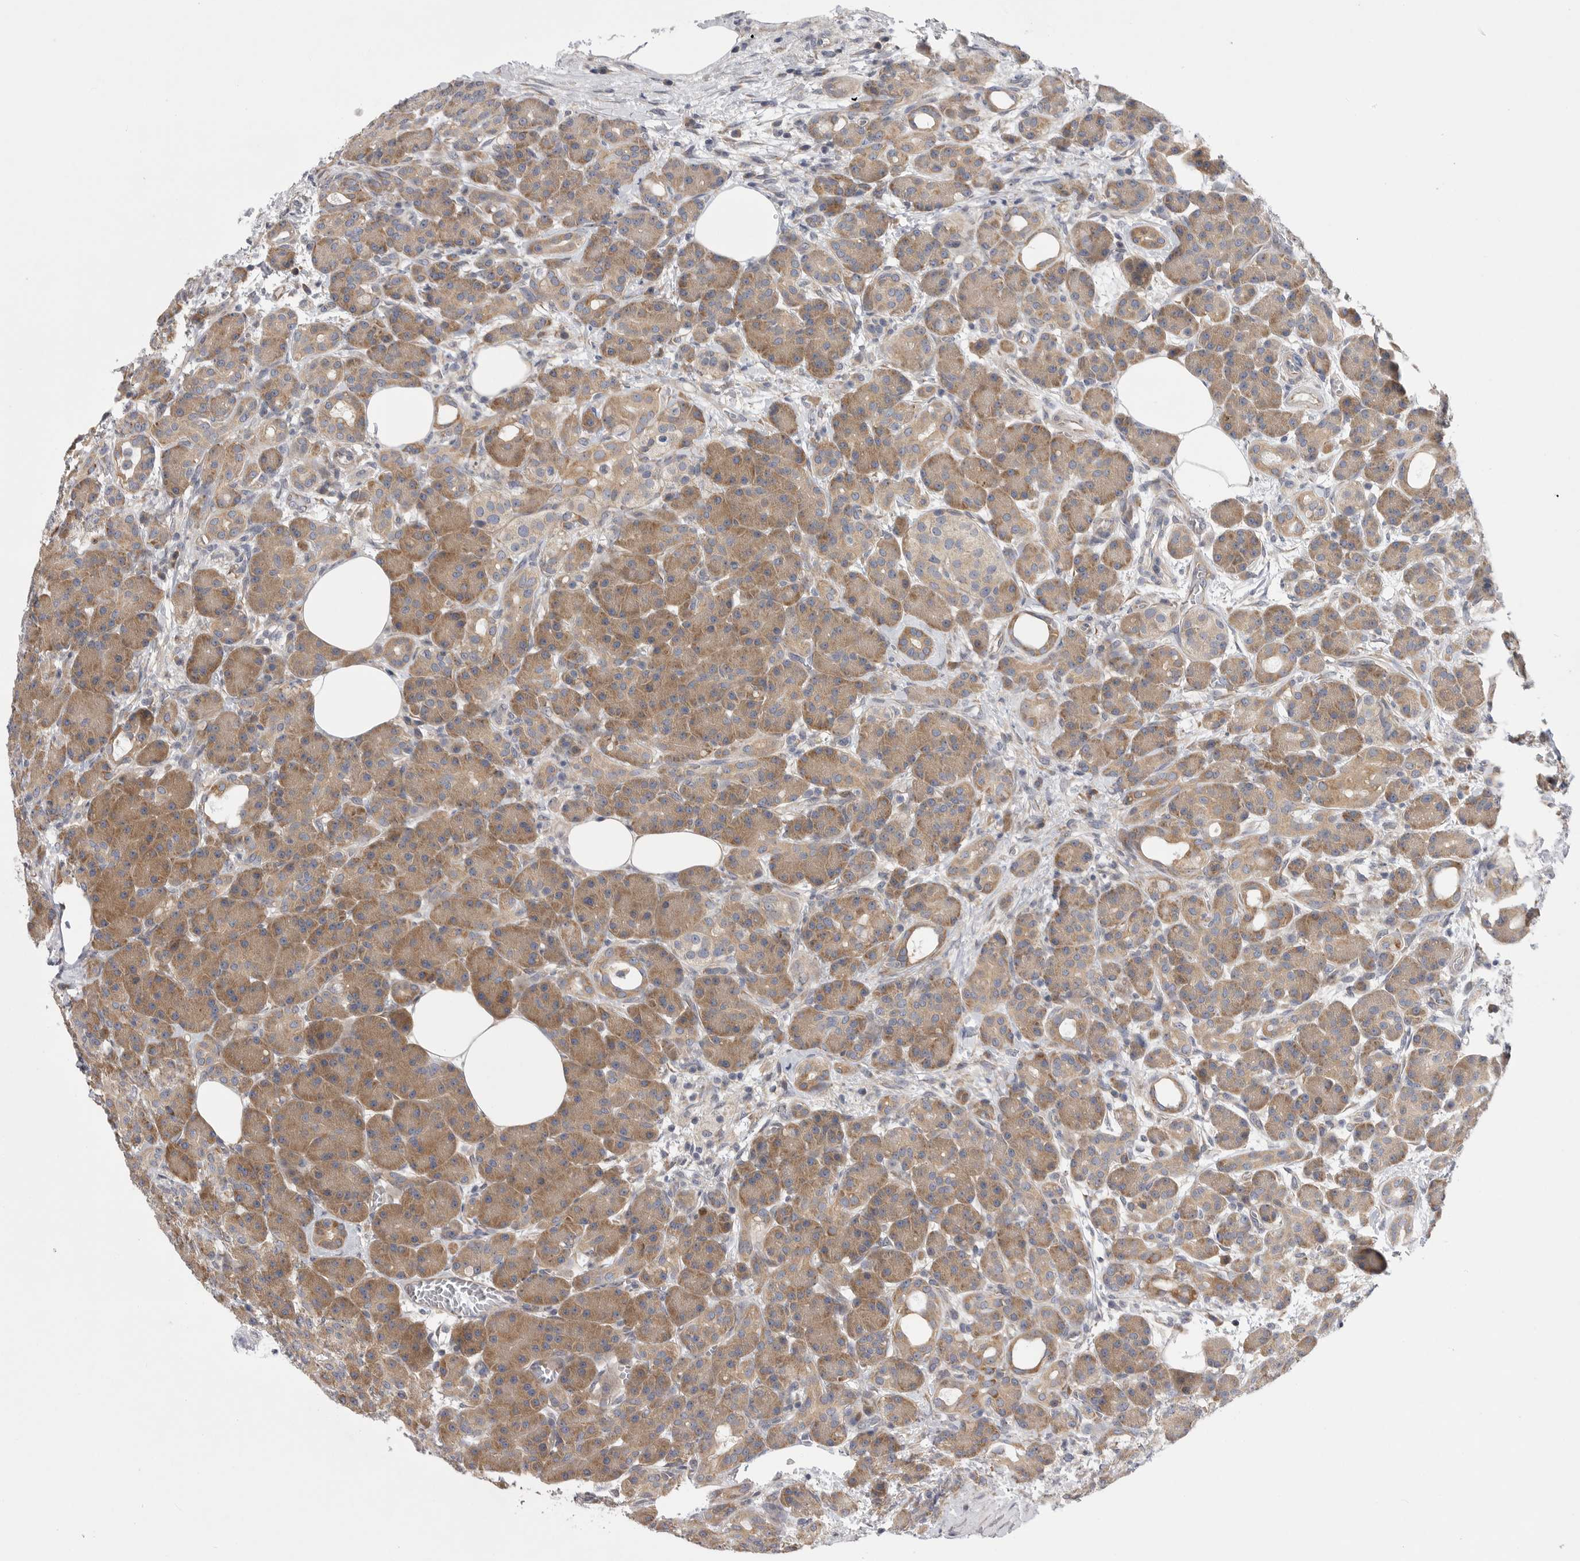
{"staining": {"intensity": "moderate", "quantity": ">75%", "location": "cytoplasmic/membranous"}, "tissue": "pancreas", "cell_type": "Exocrine glandular cells", "image_type": "normal", "snomed": [{"axis": "morphology", "description": "Normal tissue, NOS"}, {"axis": "topography", "description": "Pancreas"}], "caption": "Immunohistochemistry of unremarkable human pancreas displays medium levels of moderate cytoplasmic/membranous positivity in about >75% of exocrine glandular cells. Ihc stains the protein of interest in brown and the nuclei are stained blue.", "gene": "FBXO43", "patient": {"sex": "male", "age": 63}}